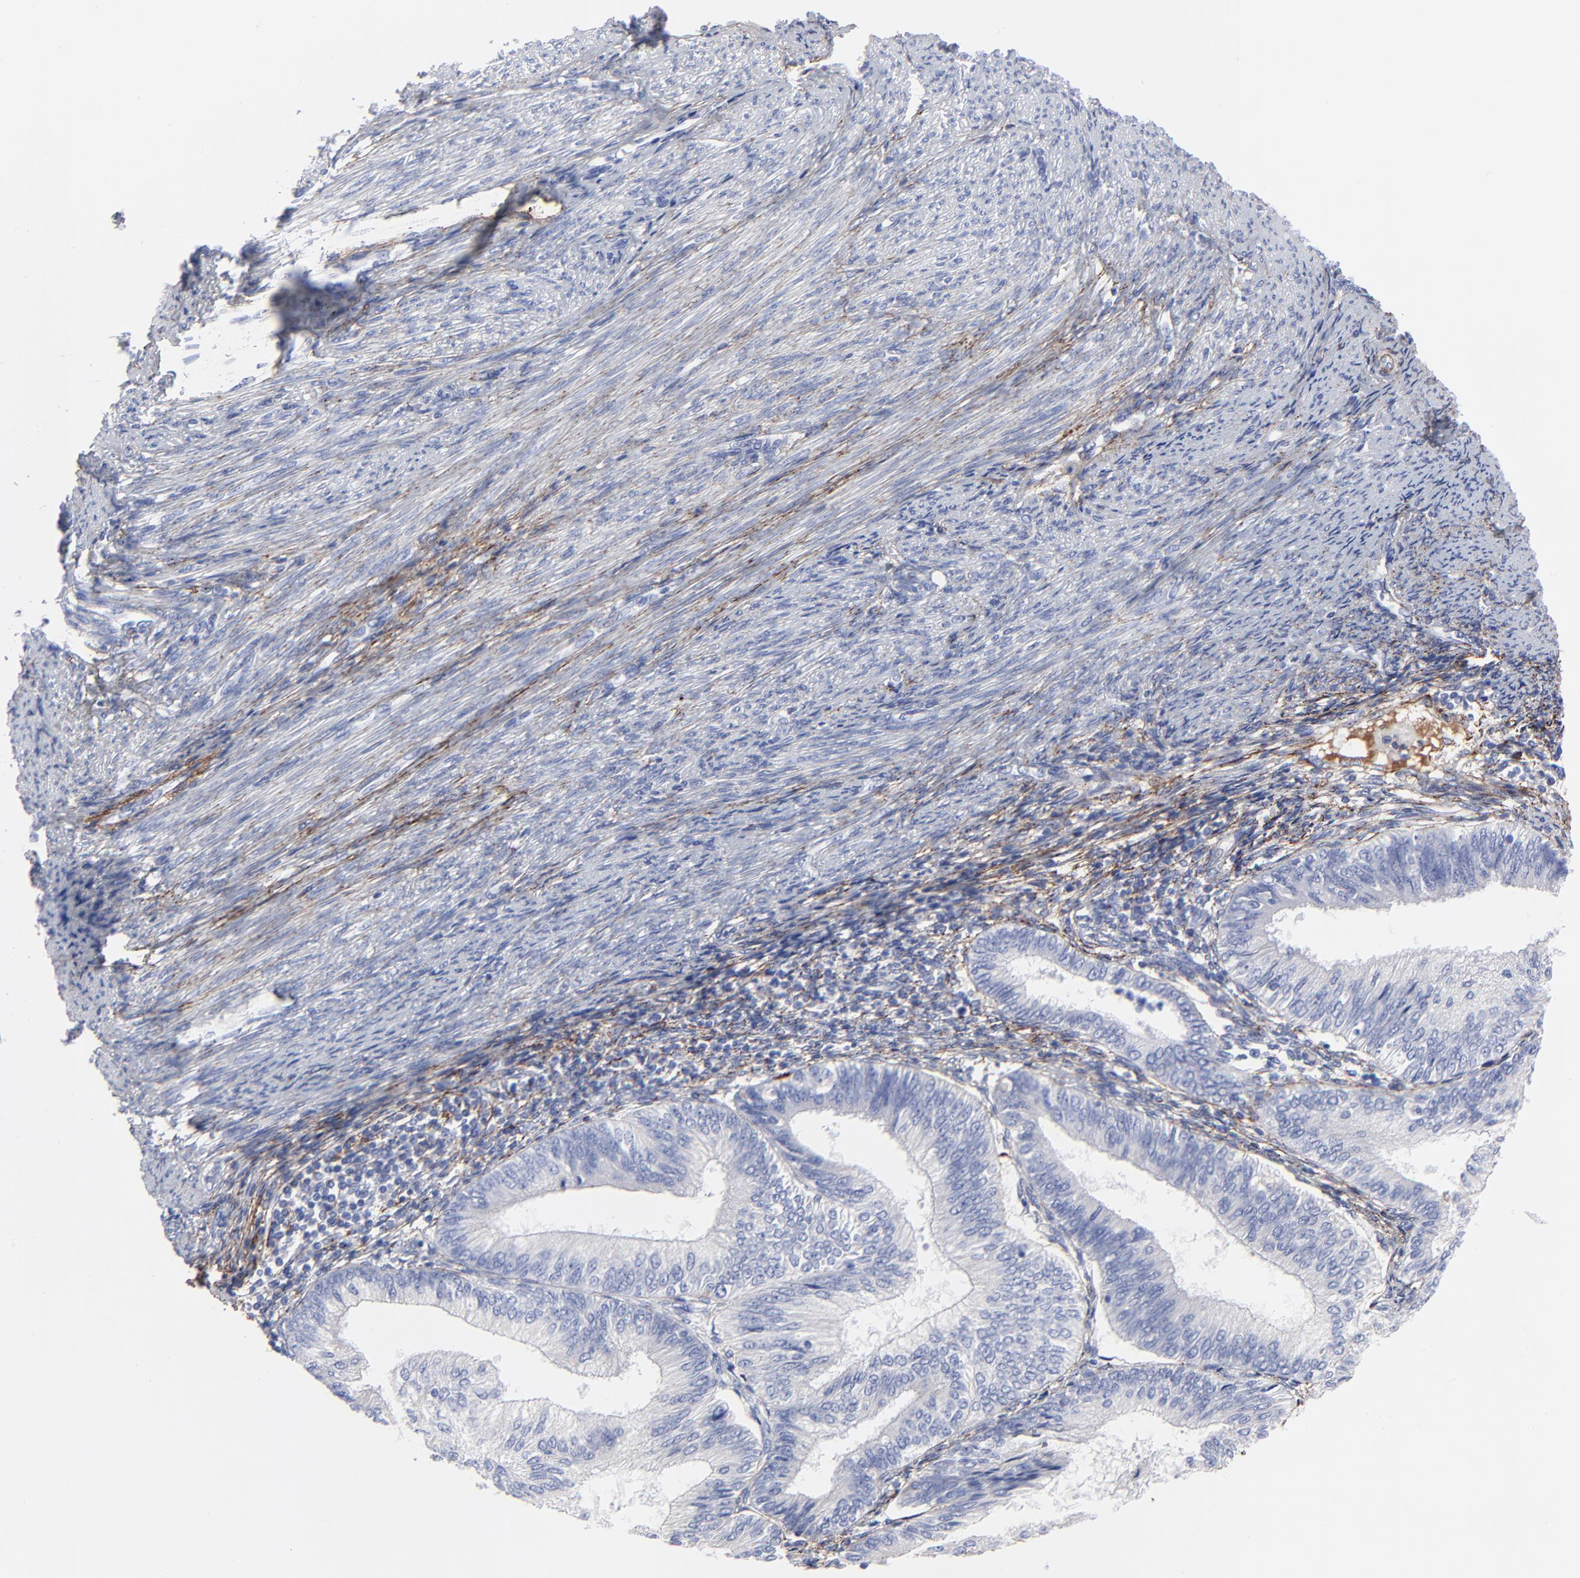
{"staining": {"intensity": "negative", "quantity": "none", "location": "none"}, "tissue": "endometrial cancer", "cell_type": "Tumor cells", "image_type": "cancer", "snomed": [{"axis": "morphology", "description": "Adenocarcinoma, NOS"}, {"axis": "topography", "description": "Endometrium"}], "caption": "A micrograph of human endometrial cancer (adenocarcinoma) is negative for staining in tumor cells.", "gene": "FBLN2", "patient": {"sex": "female", "age": 55}}